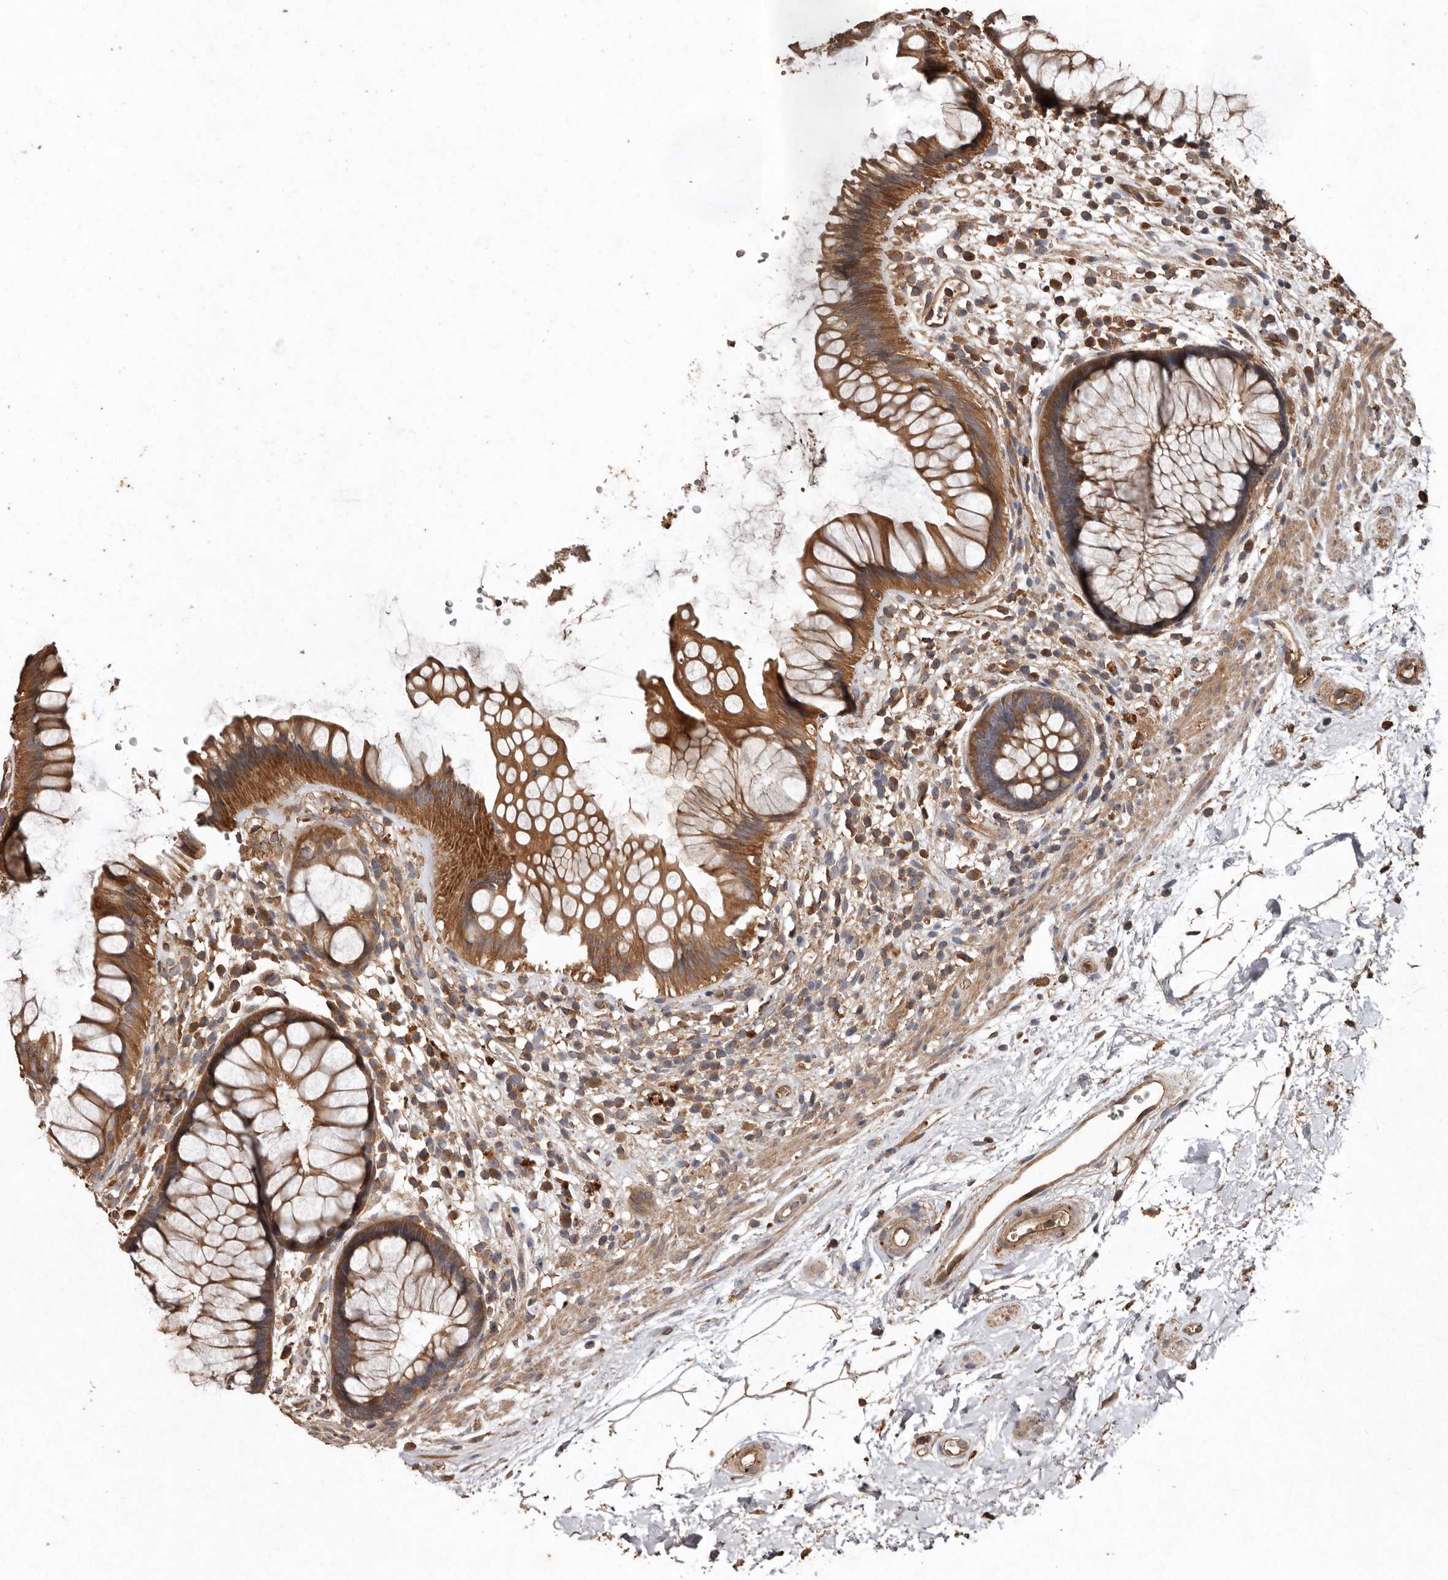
{"staining": {"intensity": "moderate", "quantity": ">75%", "location": "cytoplasmic/membranous"}, "tissue": "rectum", "cell_type": "Glandular cells", "image_type": "normal", "snomed": [{"axis": "morphology", "description": "Normal tissue, NOS"}, {"axis": "topography", "description": "Rectum"}], "caption": "Immunohistochemical staining of benign rectum reveals medium levels of moderate cytoplasmic/membranous staining in approximately >75% of glandular cells. The protein of interest is shown in brown color, while the nuclei are stained blue.", "gene": "FLCN", "patient": {"sex": "male", "age": 51}}